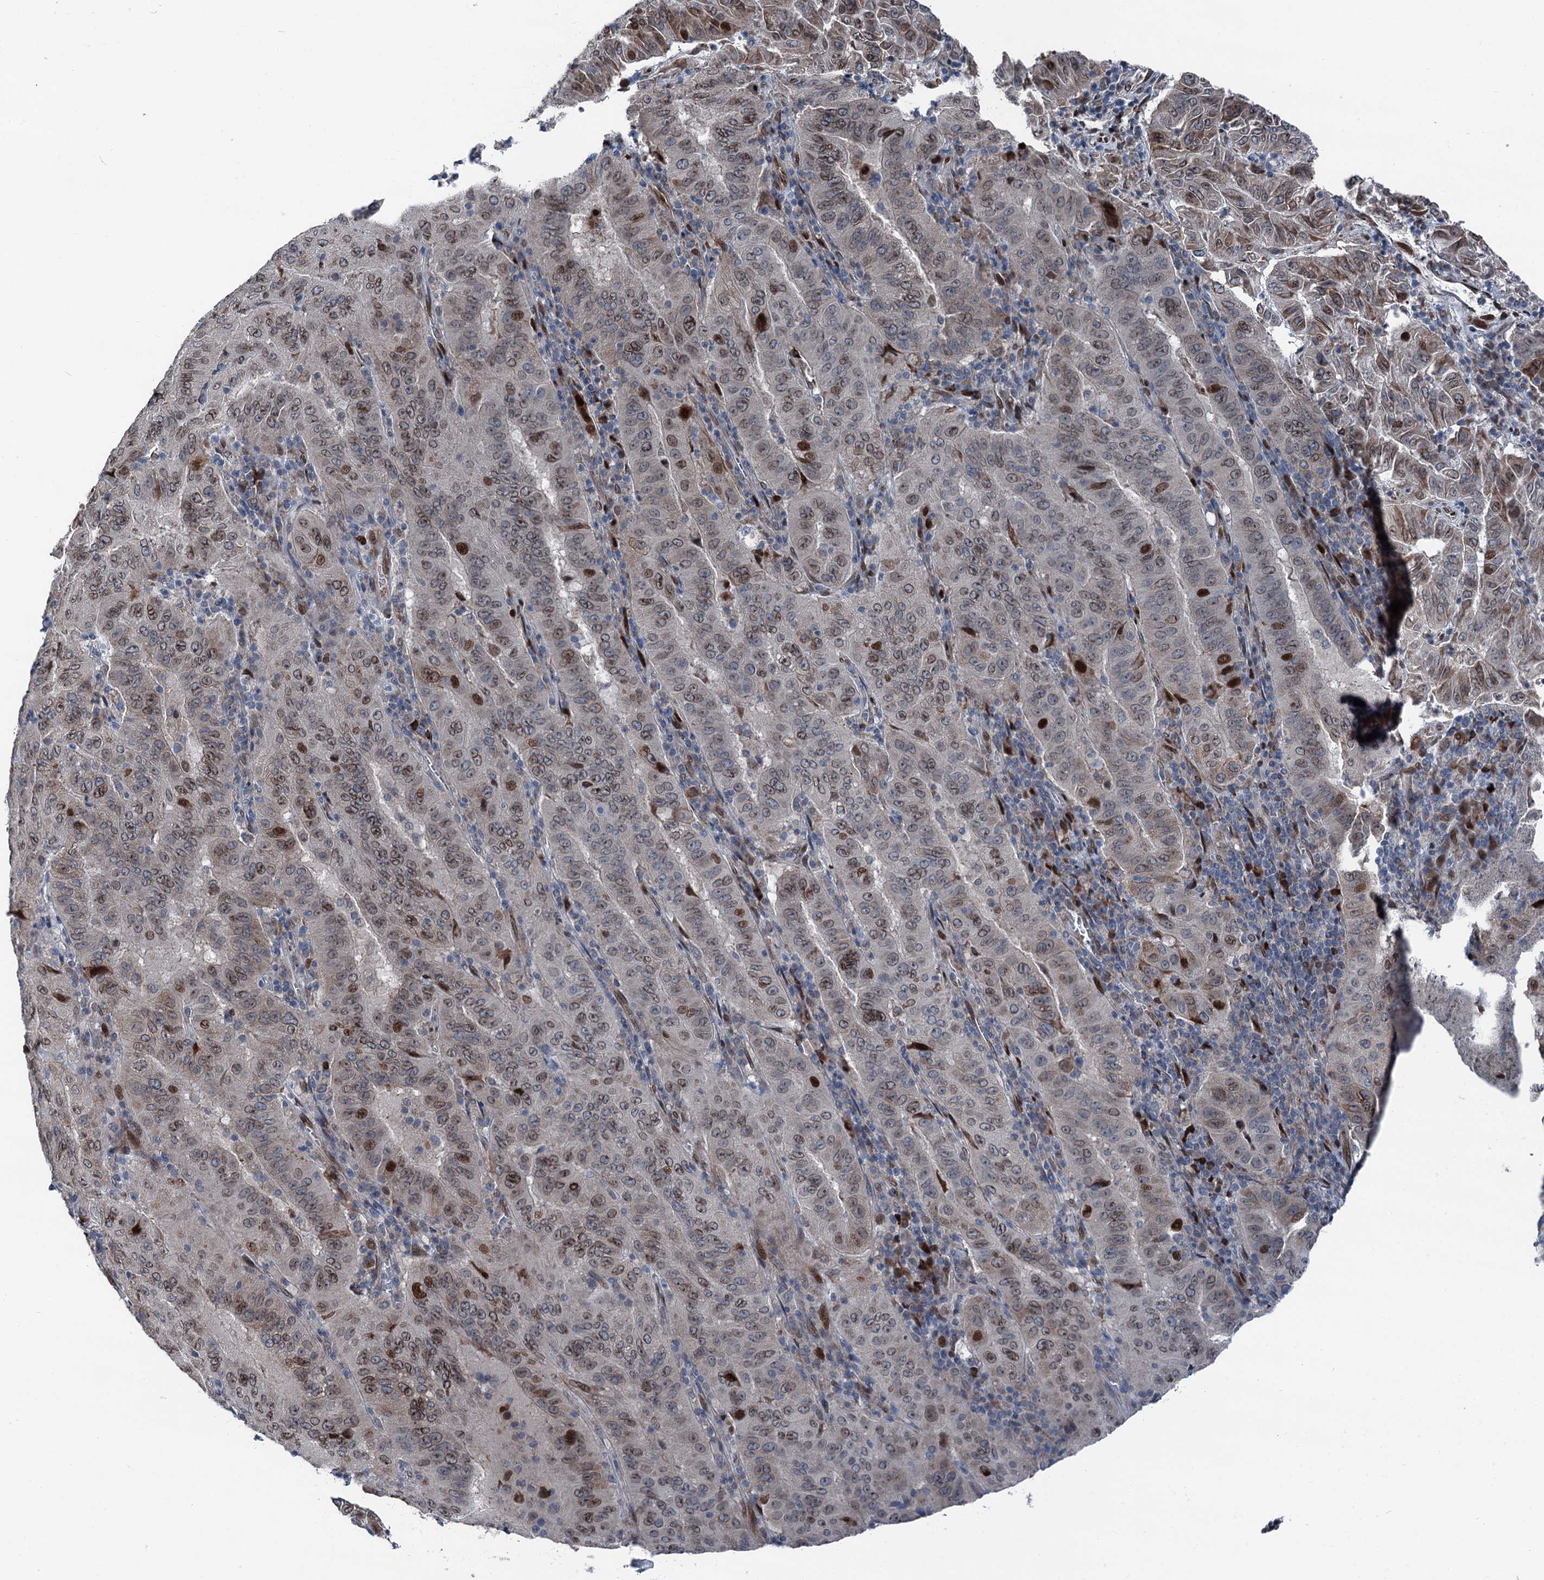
{"staining": {"intensity": "moderate", "quantity": "25%-75%", "location": "cytoplasmic/membranous,nuclear"}, "tissue": "pancreatic cancer", "cell_type": "Tumor cells", "image_type": "cancer", "snomed": [{"axis": "morphology", "description": "Adenocarcinoma, NOS"}, {"axis": "topography", "description": "Pancreas"}], "caption": "Adenocarcinoma (pancreatic) stained with DAB IHC displays medium levels of moderate cytoplasmic/membranous and nuclear staining in about 25%-75% of tumor cells. (DAB IHC, brown staining for protein, blue staining for nuclei).", "gene": "MRPL14", "patient": {"sex": "male", "age": 63}}